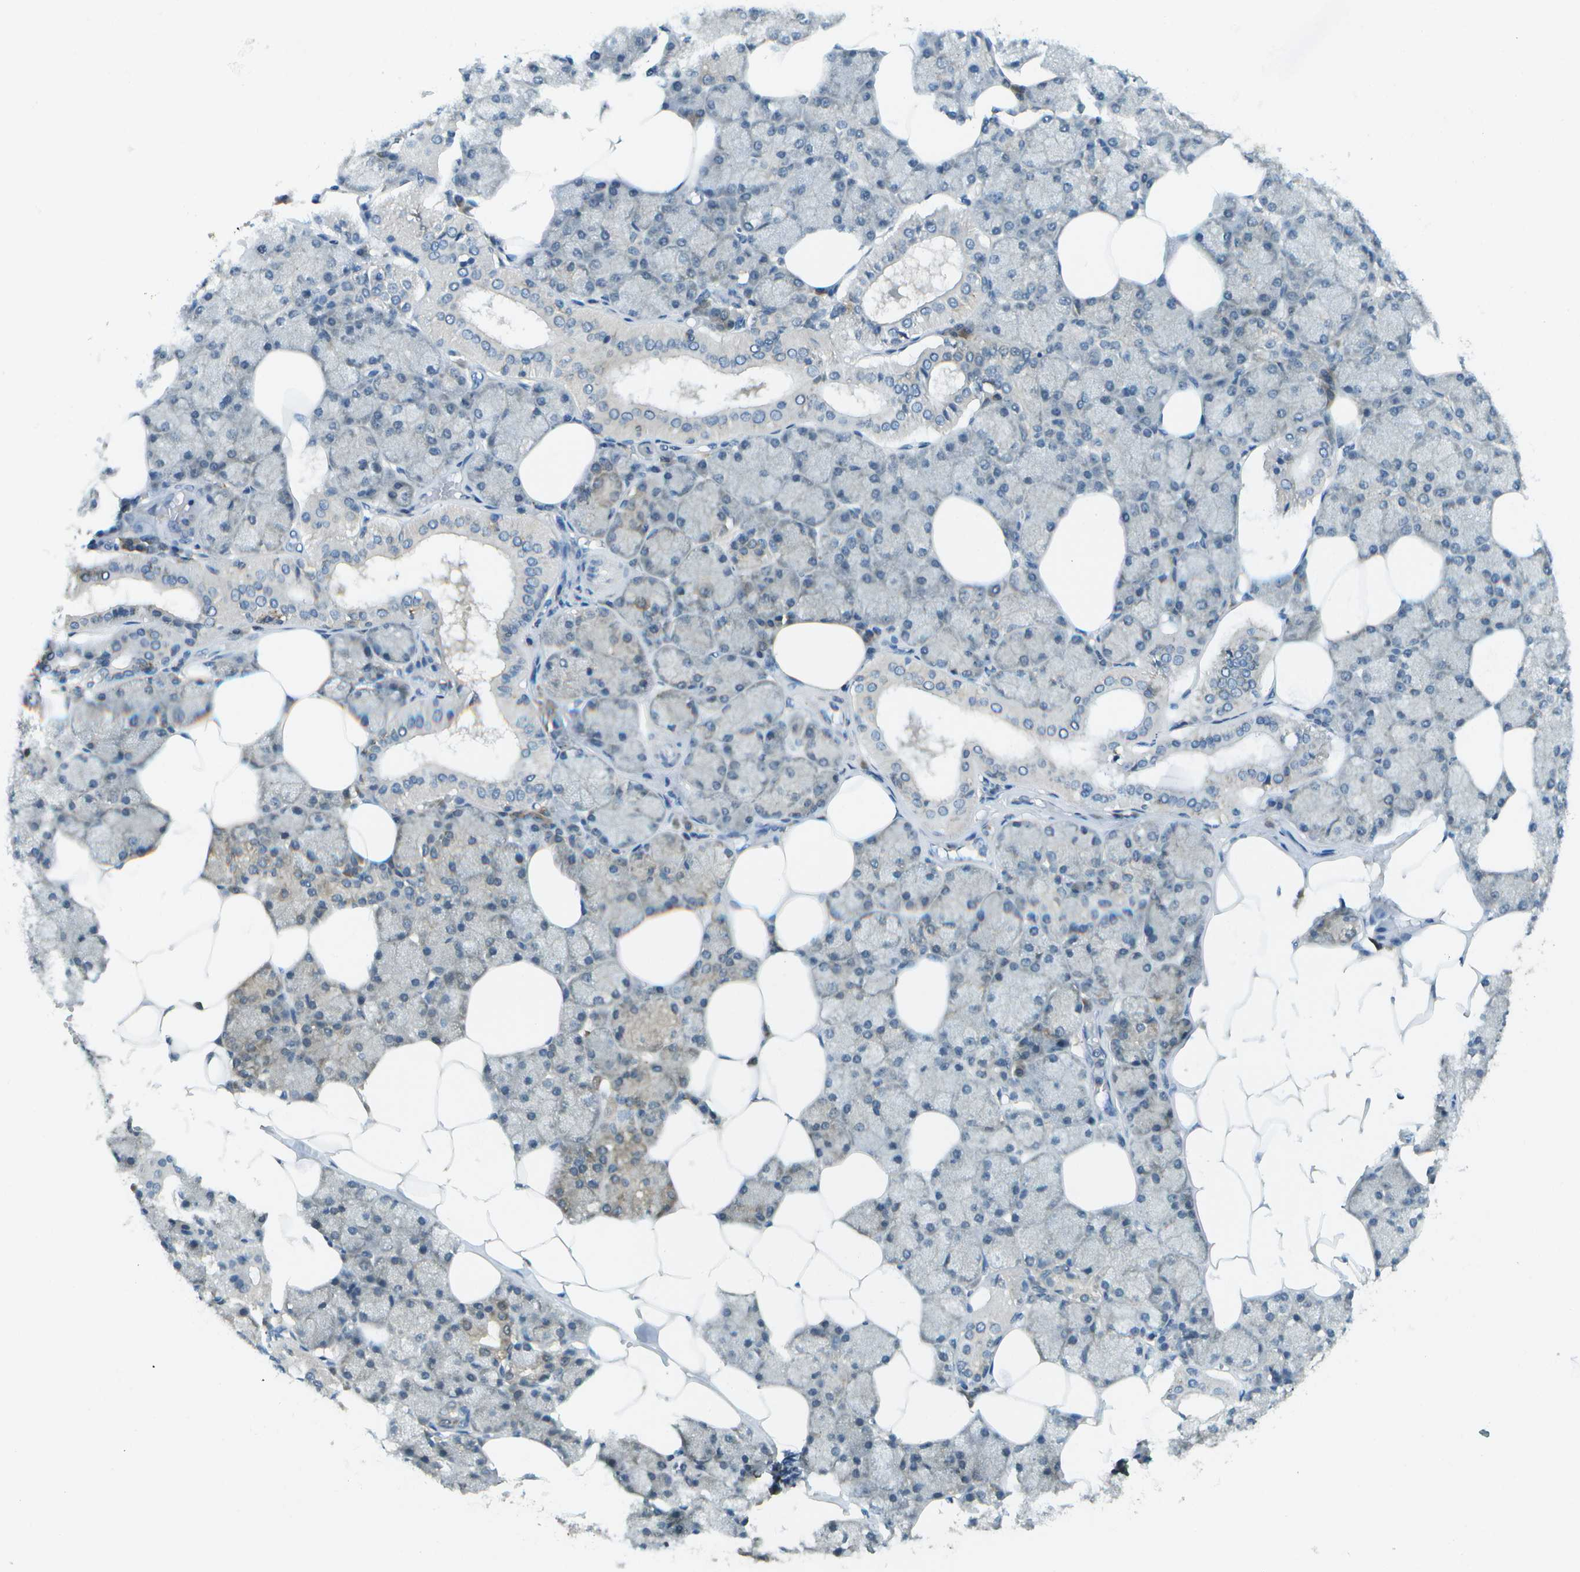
{"staining": {"intensity": "strong", "quantity": "25%-75%", "location": "cytoplasmic/membranous"}, "tissue": "salivary gland", "cell_type": "Glandular cells", "image_type": "normal", "snomed": [{"axis": "morphology", "description": "Normal tissue, NOS"}, {"axis": "topography", "description": "Salivary gland"}], "caption": "Protein expression by immunohistochemistry (IHC) reveals strong cytoplasmic/membranous positivity in about 25%-75% of glandular cells in benign salivary gland.", "gene": "CDH23", "patient": {"sex": "male", "age": 62}}